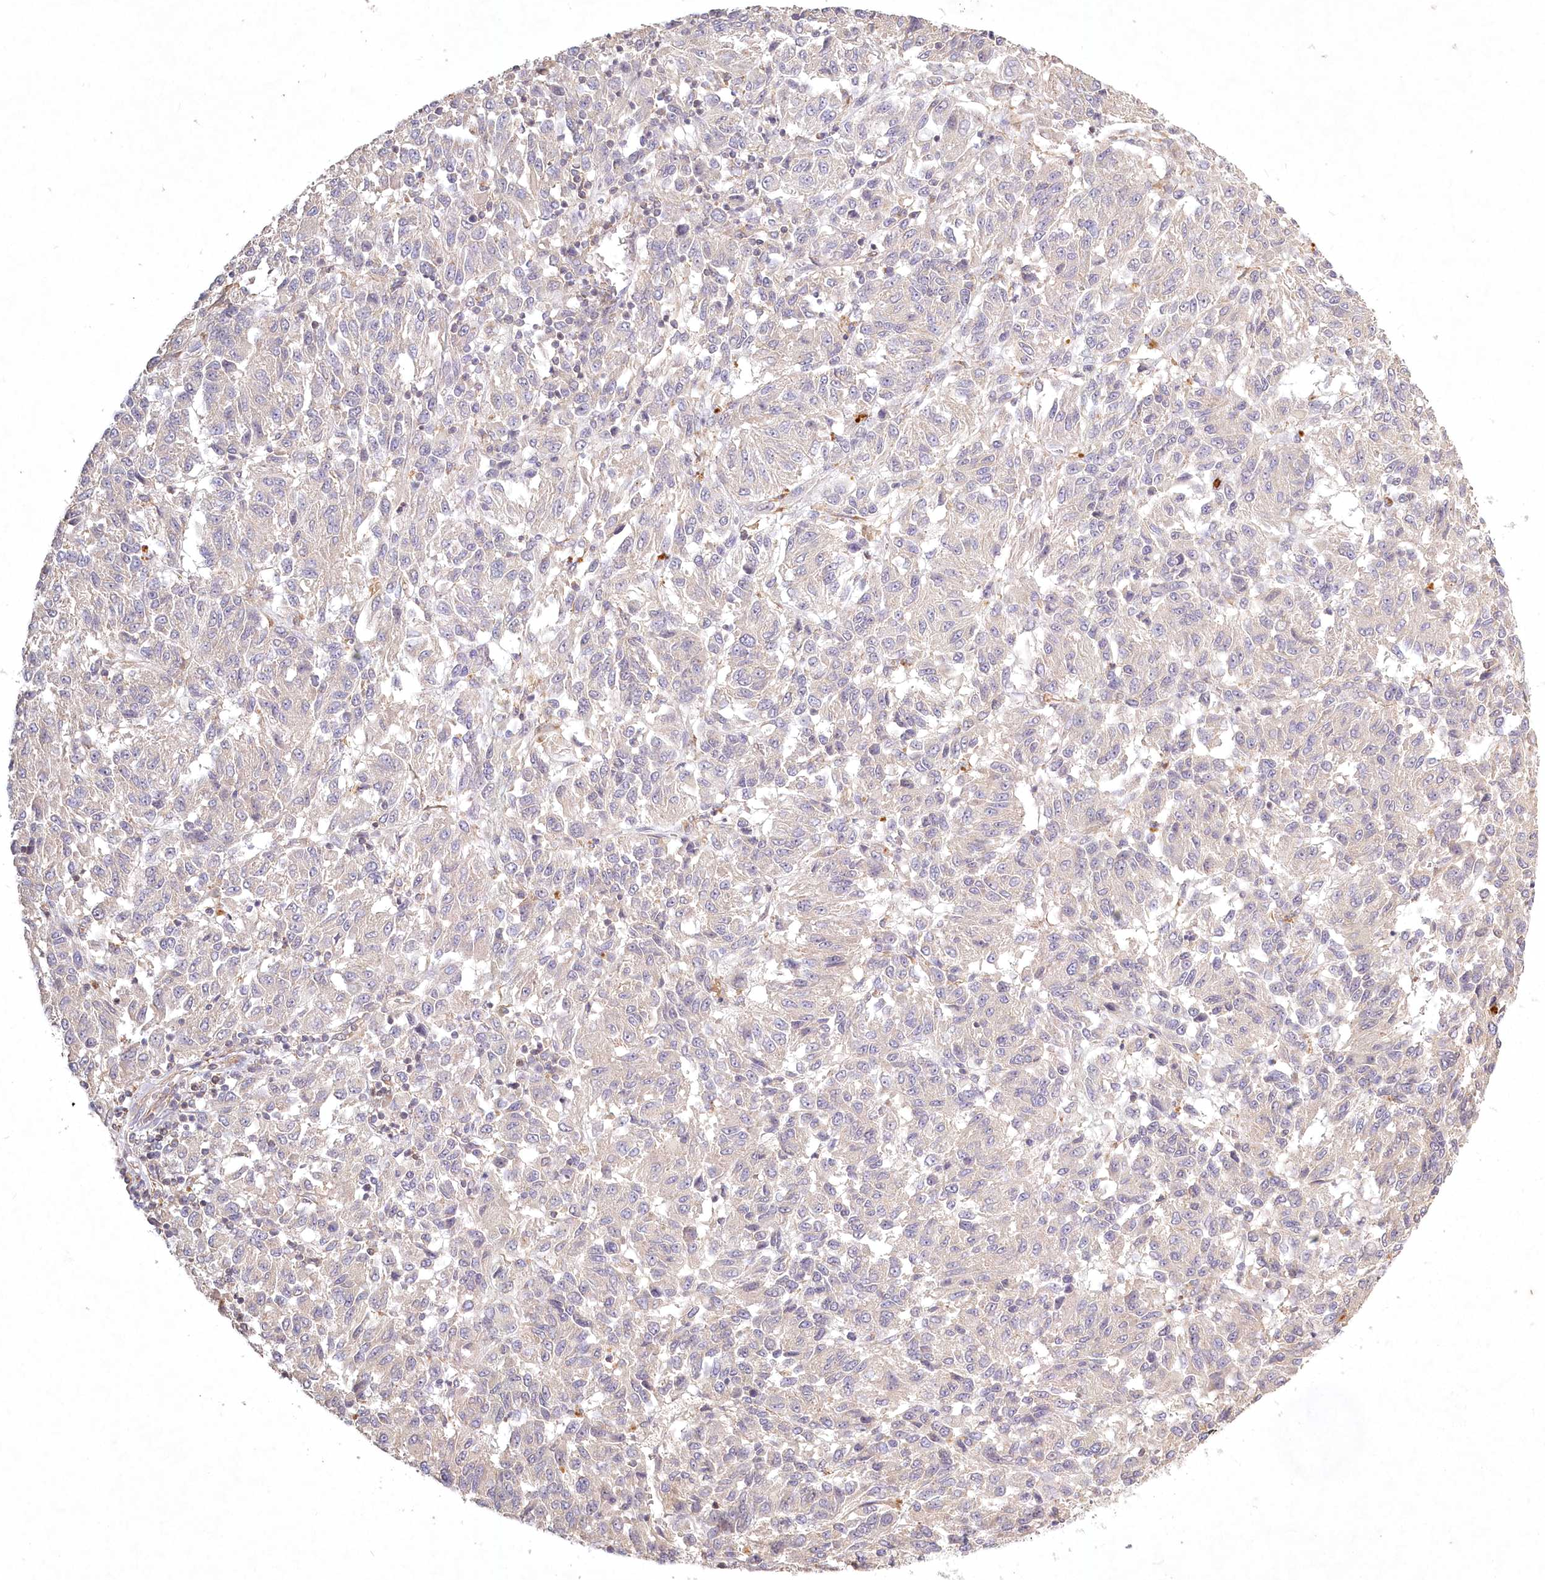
{"staining": {"intensity": "negative", "quantity": "none", "location": "none"}, "tissue": "melanoma", "cell_type": "Tumor cells", "image_type": "cancer", "snomed": [{"axis": "morphology", "description": "Malignant melanoma, Metastatic site"}, {"axis": "topography", "description": "Lung"}], "caption": "IHC photomicrograph of melanoma stained for a protein (brown), which exhibits no expression in tumor cells.", "gene": "INPP4B", "patient": {"sex": "male", "age": 64}}